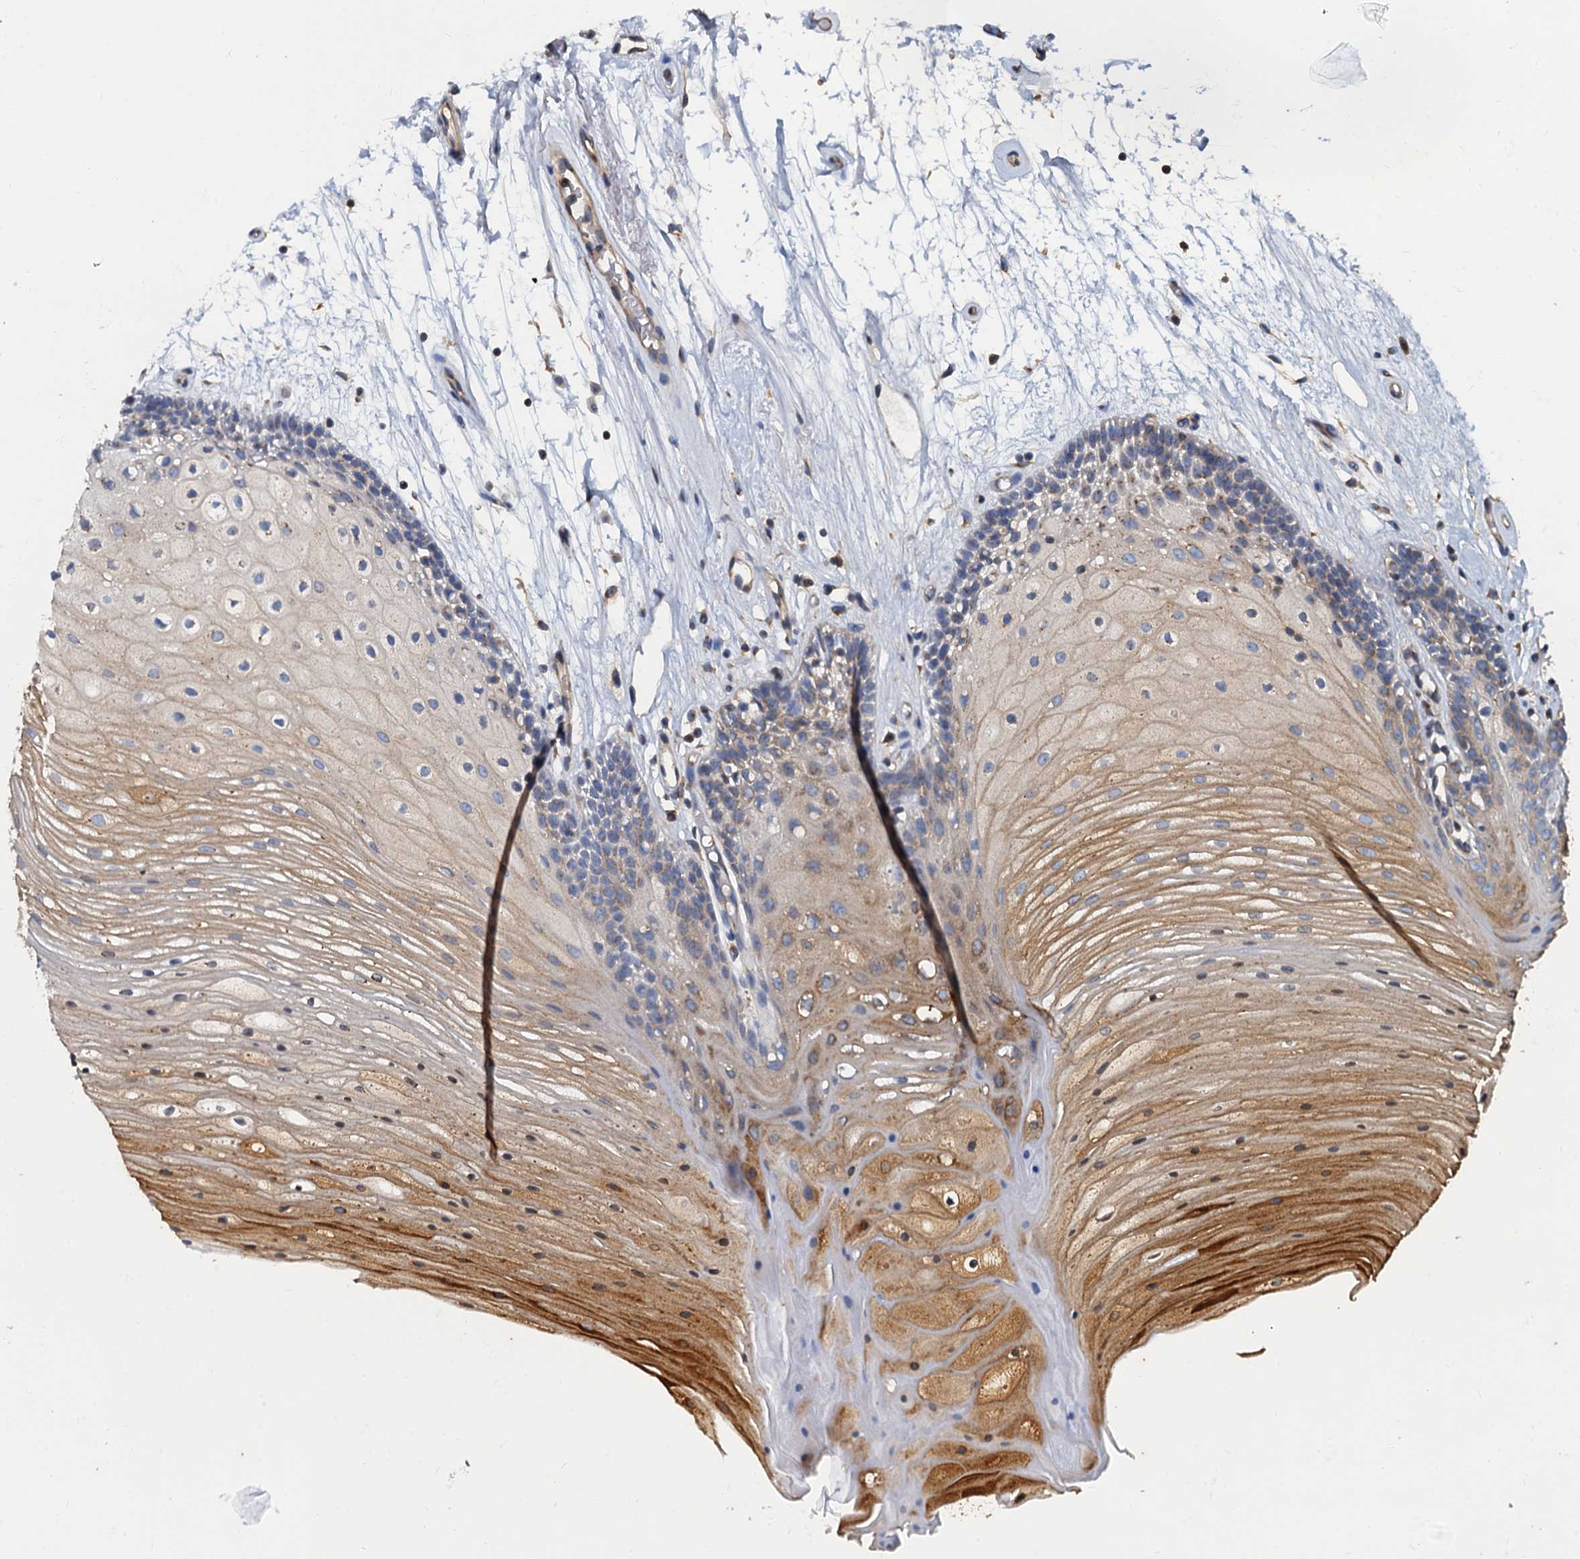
{"staining": {"intensity": "moderate", "quantity": "<25%", "location": "cytoplasmic/membranous"}, "tissue": "oral mucosa", "cell_type": "Squamous epithelial cells", "image_type": "normal", "snomed": [{"axis": "morphology", "description": "Normal tissue, NOS"}, {"axis": "topography", "description": "Oral tissue"}], "caption": "Protein staining of unremarkable oral mucosa reveals moderate cytoplasmic/membranous expression in approximately <25% of squamous epithelial cells. (Stains: DAB in brown, nuclei in blue, Microscopy: brightfield microscopy at high magnification).", "gene": "NGRN", "patient": {"sex": "female", "age": 80}}